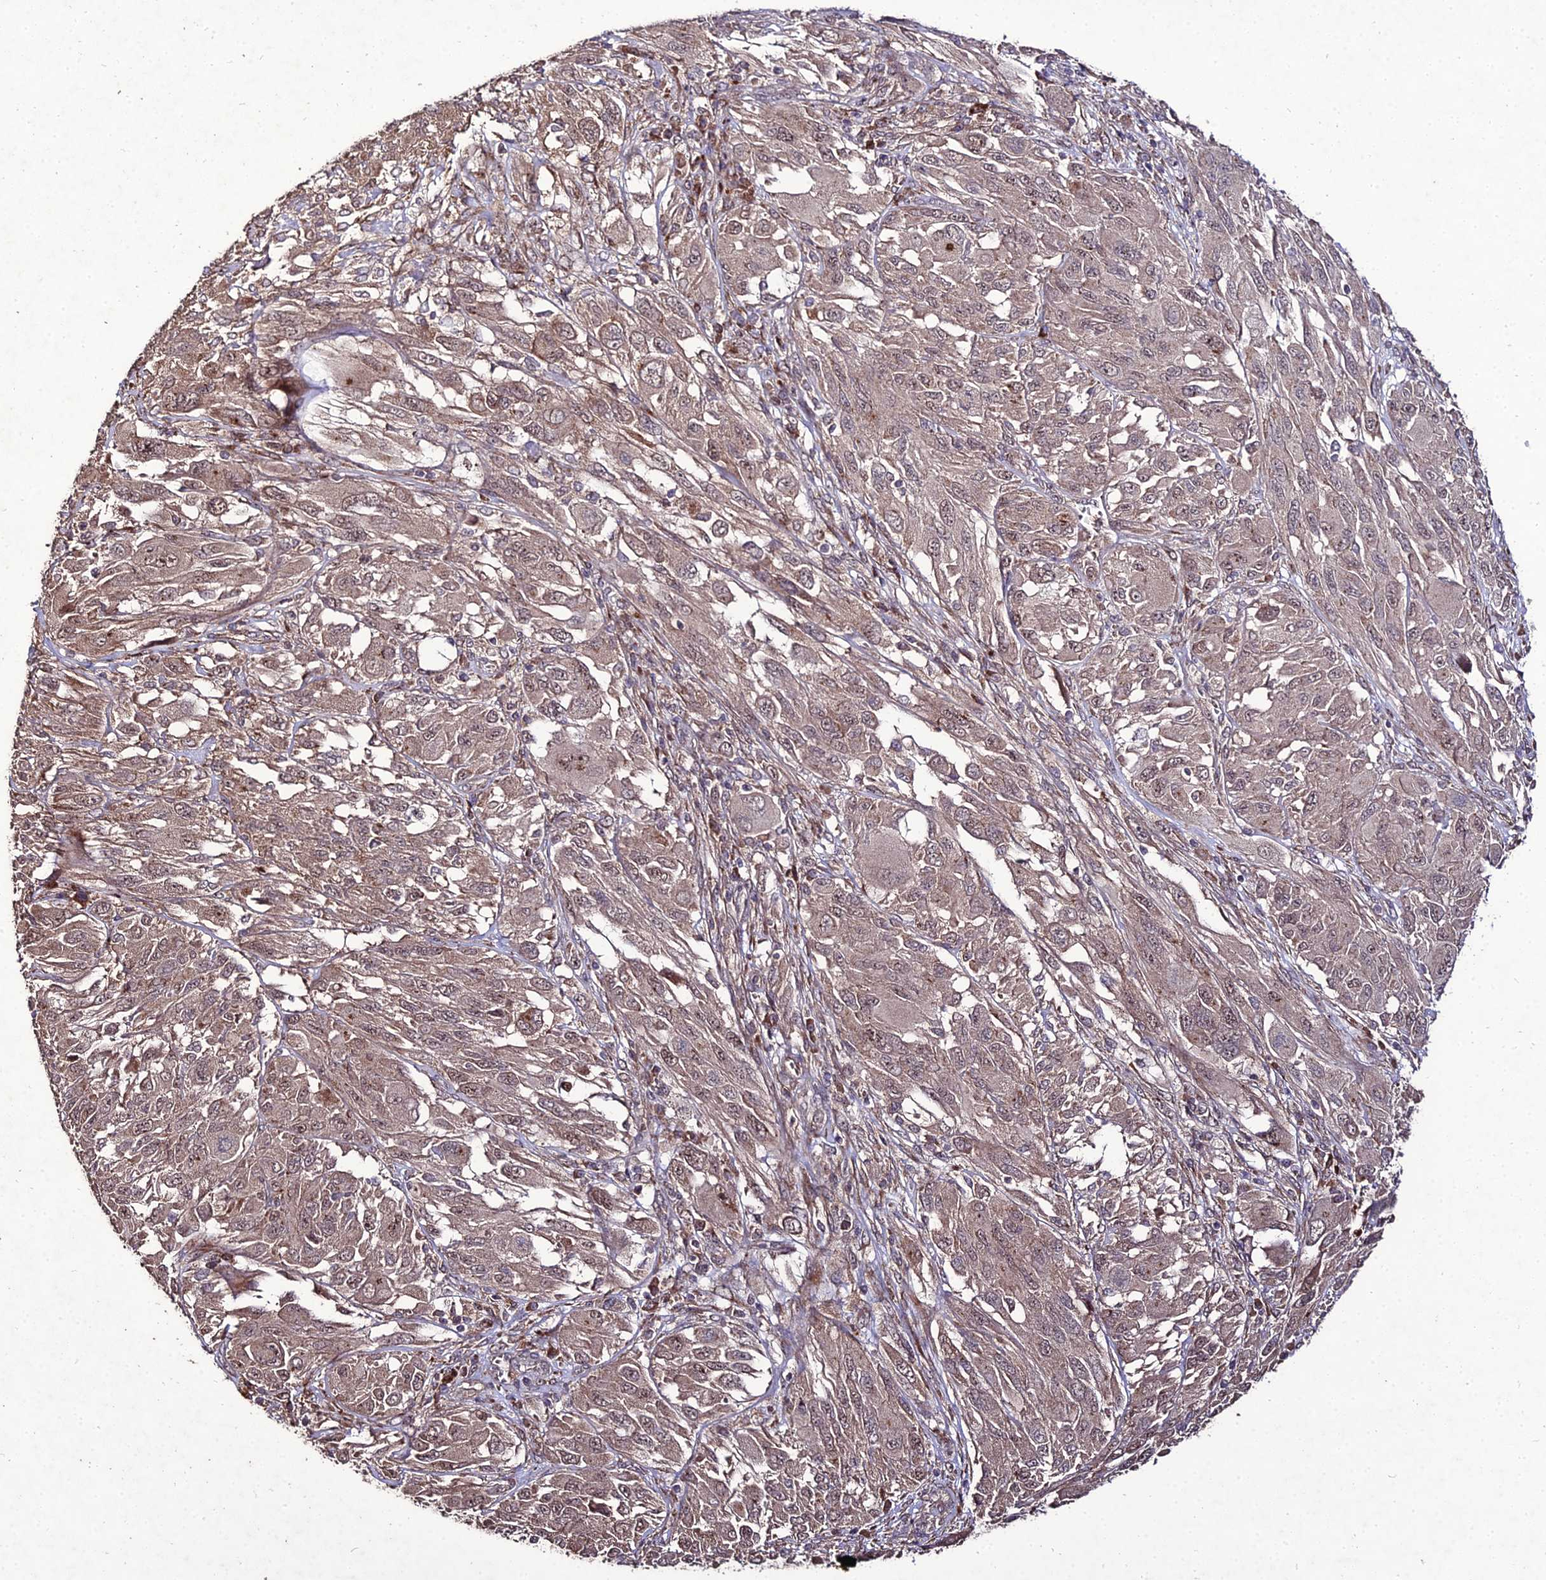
{"staining": {"intensity": "weak", "quantity": ">75%", "location": "cytoplasmic/membranous,nuclear"}, "tissue": "melanoma", "cell_type": "Tumor cells", "image_type": "cancer", "snomed": [{"axis": "morphology", "description": "Malignant melanoma, NOS"}, {"axis": "topography", "description": "Skin"}], "caption": "There is low levels of weak cytoplasmic/membranous and nuclear expression in tumor cells of malignant melanoma, as demonstrated by immunohistochemical staining (brown color).", "gene": "ZNF766", "patient": {"sex": "female", "age": 91}}